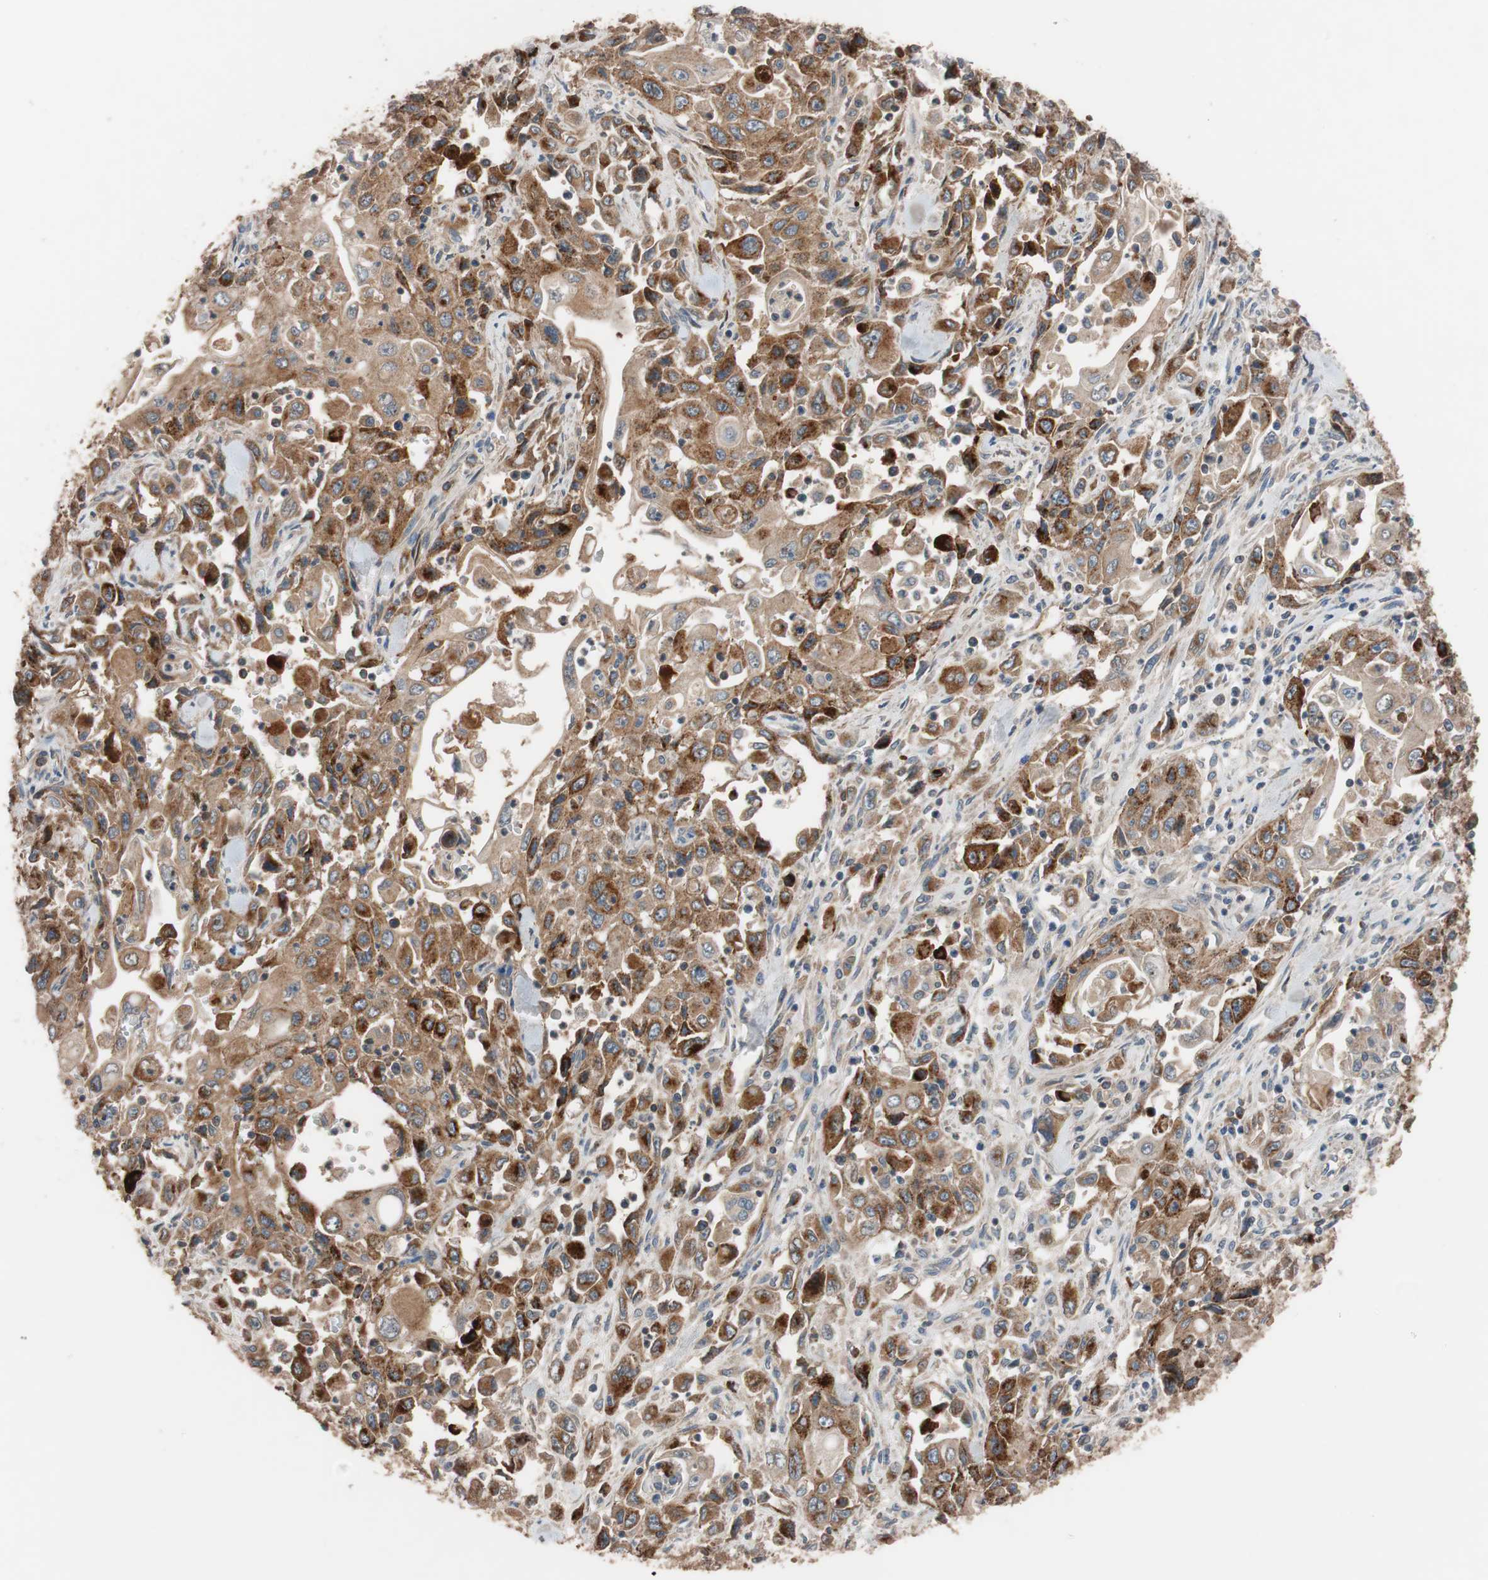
{"staining": {"intensity": "strong", "quantity": ">75%", "location": "cytoplasmic/membranous"}, "tissue": "pancreatic cancer", "cell_type": "Tumor cells", "image_type": "cancer", "snomed": [{"axis": "morphology", "description": "Adenocarcinoma, NOS"}, {"axis": "topography", "description": "Pancreas"}], "caption": "Tumor cells display high levels of strong cytoplasmic/membranous staining in approximately >75% of cells in human pancreatic adenocarcinoma.", "gene": "SDC4", "patient": {"sex": "male", "age": 70}}